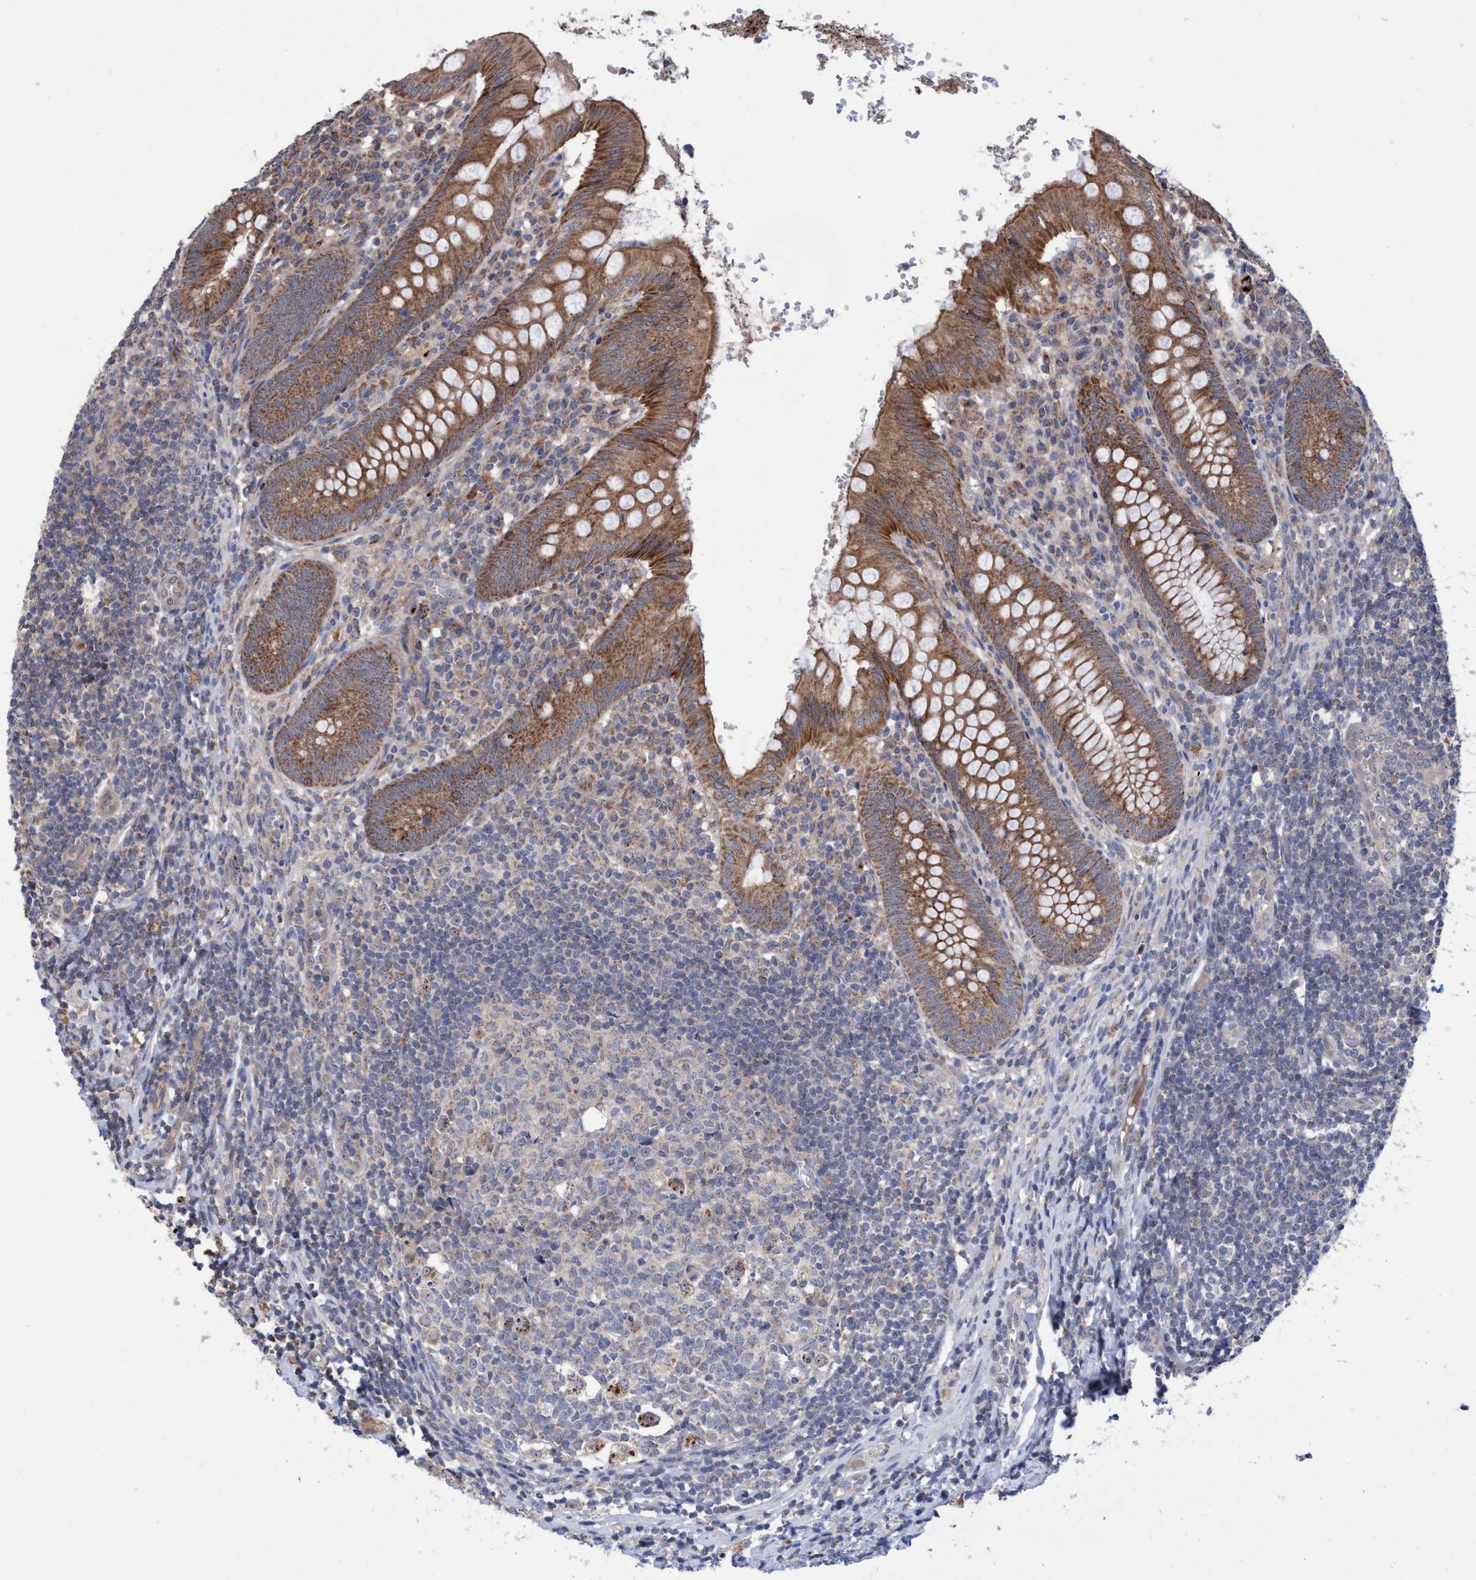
{"staining": {"intensity": "moderate", "quantity": ">75%", "location": "cytoplasmic/membranous,nuclear"}, "tissue": "appendix", "cell_type": "Glandular cells", "image_type": "normal", "snomed": [{"axis": "morphology", "description": "Normal tissue, NOS"}, {"axis": "topography", "description": "Appendix"}], "caption": "Approximately >75% of glandular cells in normal human appendix demonstrate moderate cytoplasmic/membranous,nuclear protein positivity as visualized by brown immunohistochemical staining.", "gene": "P2RY14", "patient": {"sex": "male", "age": 8}}